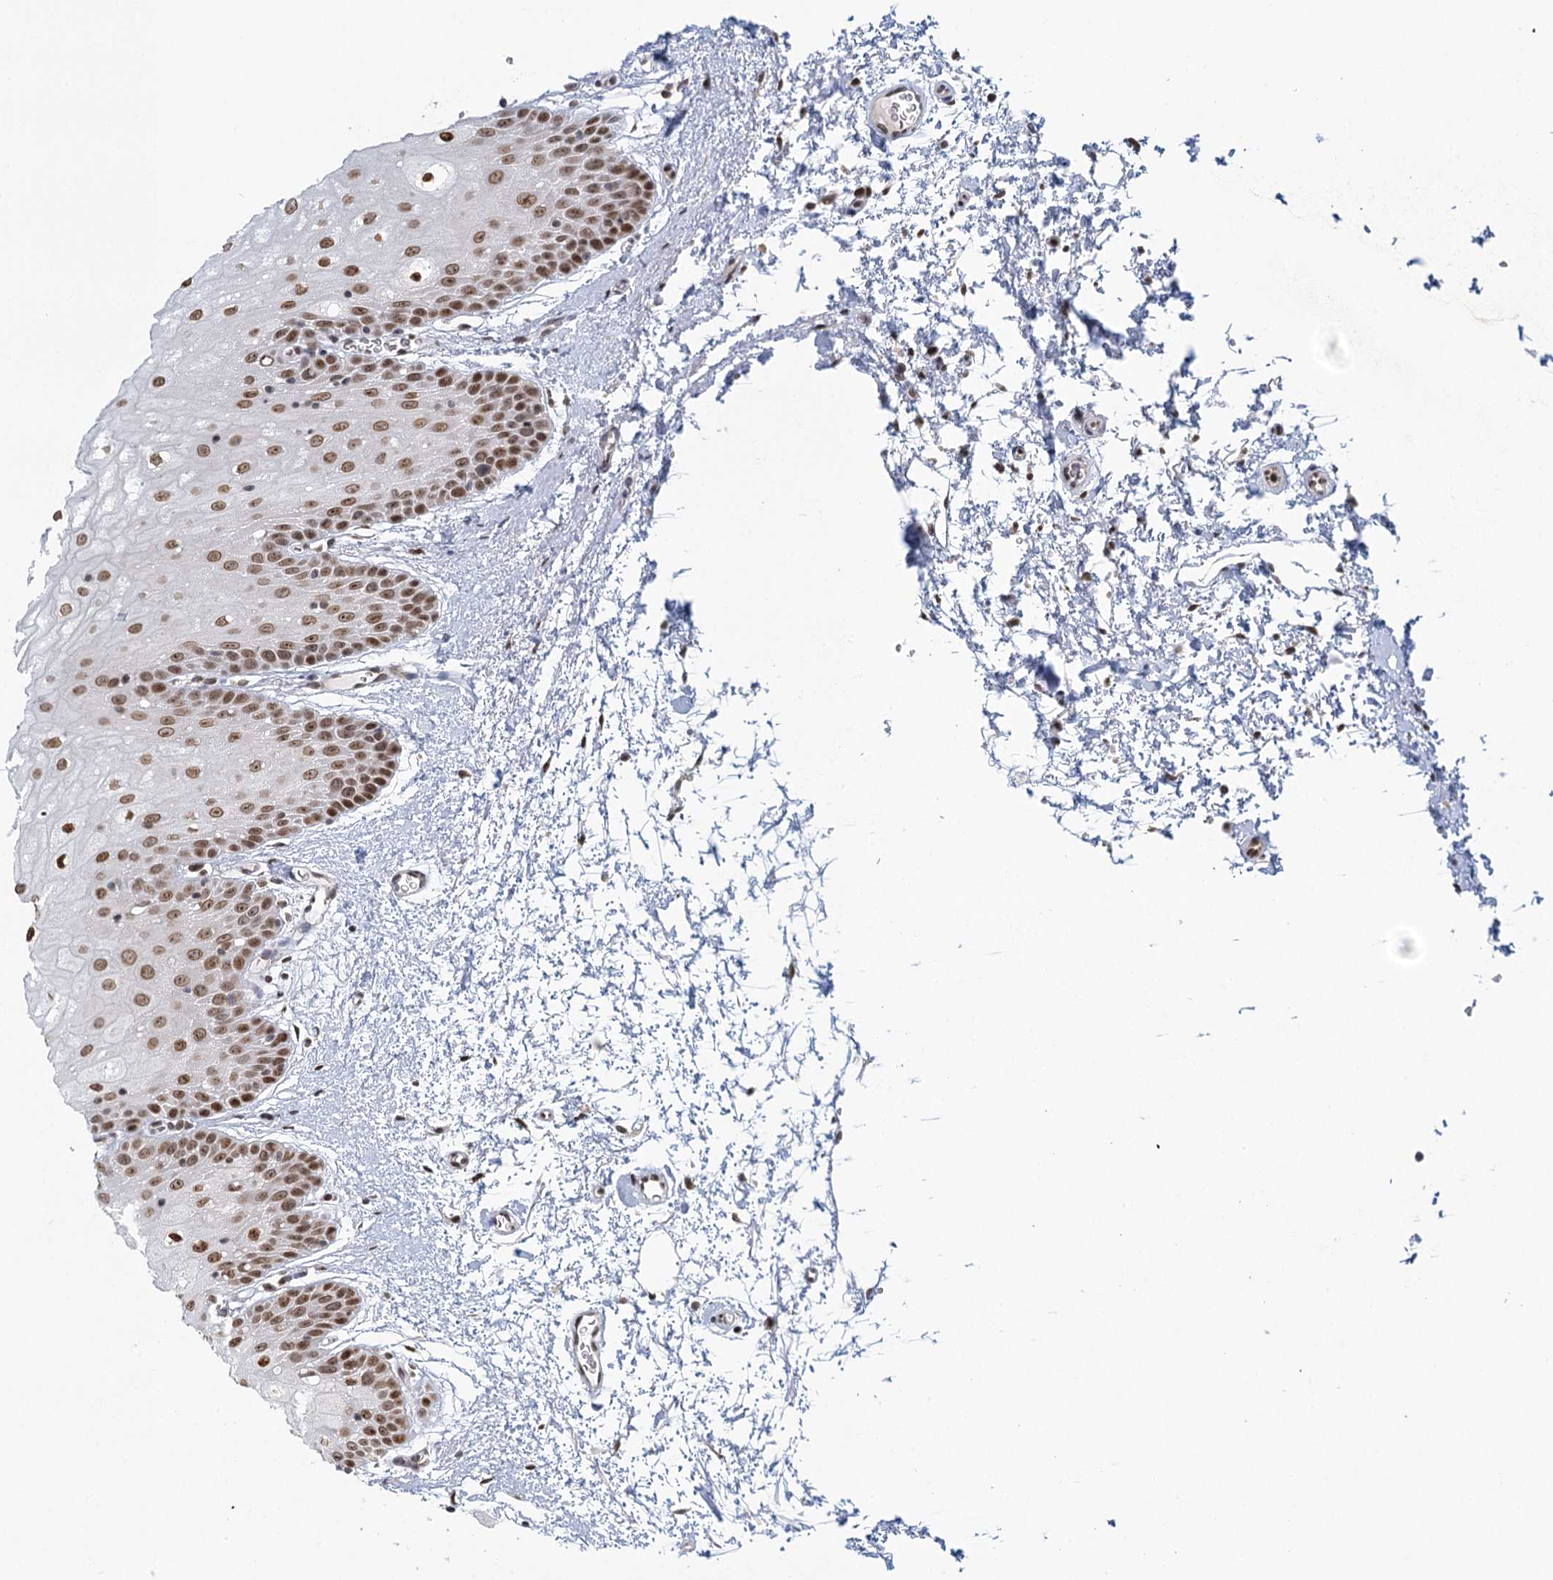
{"staining": {"intensity": "moderate", "quantity": ">75%", "location": "nuclear"}, "tissue": "oral mucosa", "cell_type": "Squamous epithelial cells", "image_type": "normal", "snomed": [{"axis": "morphology", "description": "Normal tissue, NOS"}, {"axis": "topography", "description": "Oral tissue"}, {"axis": "topography", "description": "Tounge, NOS"}], "caption": "Protein analysis of benign oral mucosa shows moderate nuclear expression in approximately >75% of squamous epithelial cells. The protein of interest is stained brown, and the nuclei are stained in blue (DAB (3,3'-diaminobenzidine) IHC with brightfield microscopy, high magnification).", "gene": "TREX1", "patient": {"sex": "female", "age": 73}}